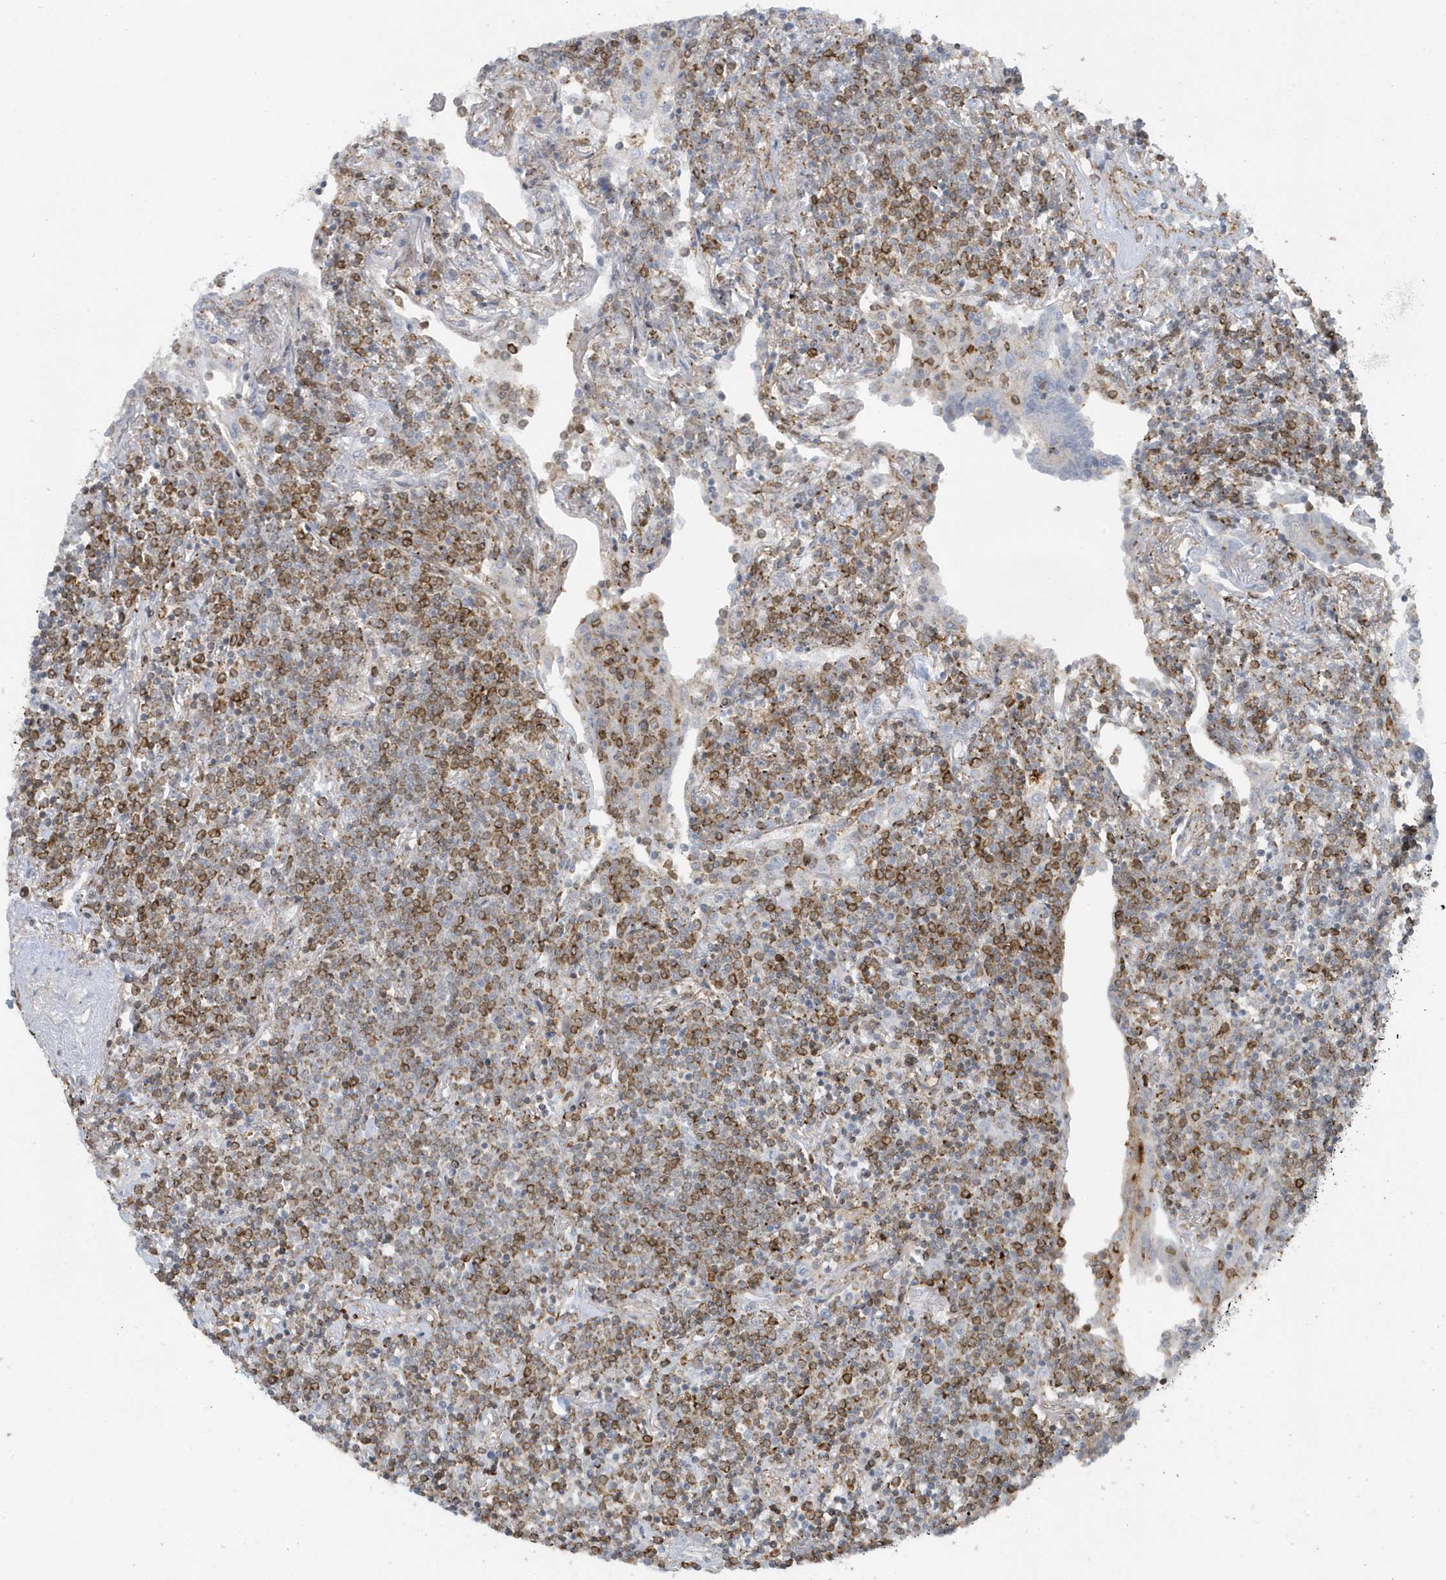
{"staining": {"intensity": "moderate", "quantity": ">75%", "location": "cytoplasmic/membranous"}, "tissue": "lymphoma", "cell_type": "Tumor cells", "image_type": "cancer", "snomed": [{"axis": "morphology", "description": "Malignant lymphoma, non-Hodgkin's type, Low grade"}, {"axis": "topography", "description": "Lung"}], "caption": "Malignant lymphoma, non-Hodgkin's type (low-grade) was stained to show a protein in brown. There is medium levels of moderate cytoplasmic/membranous staining in about >75% of tumor cells.", "gene": "CACNB2", "patient": {"sex": "female", "age": 71}}